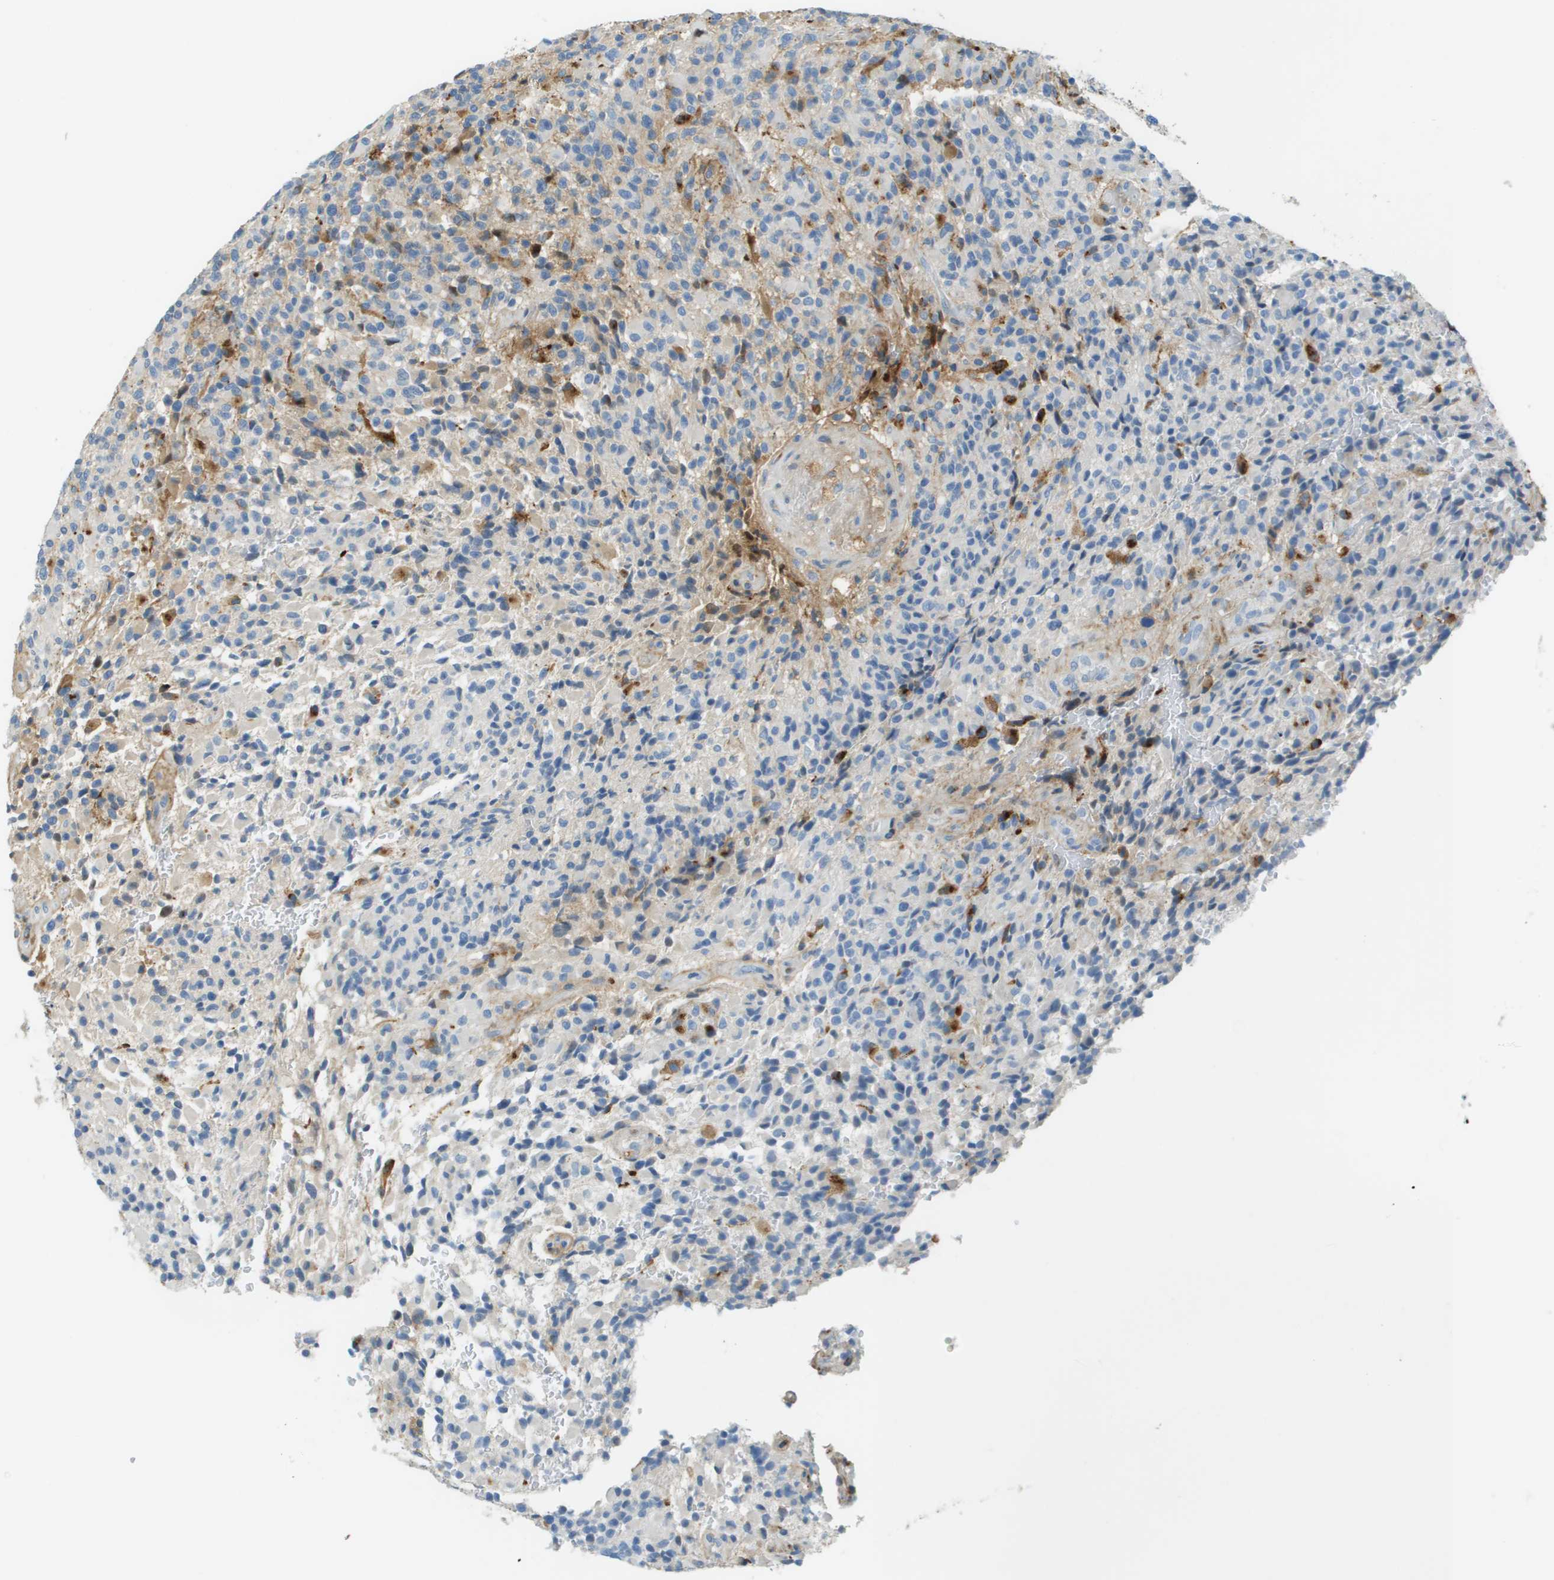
{"staining": {"intensity": "moderate", "quantity": "<25%", "location": "cytoplasmic/membranous"}, "tissue": "glioma", "cell_type": "Tumor cells", "image_type": "cancer", "snomed": [{"axis": "morphology", "description": "Glioma, malignant, High grade"}, {"axis": "topography", "description": "Brain"}], "caption": "Immunohistochemistry (IHC) staining of high-grade glioma (malignant), which reveals low levels of moderate cytoplasmic/membranous staining in approximately <25% of tumor cells indicating moderate cytoplasmic/membranous protein expression. The staining was performed using DAB (3,3'-diaminobenzidine) (brown) for protein detection and nuclei were counterstained in hematoxylin (blue).", "gene": "DCN", "patient": {"sex": "male", "age": 71}}